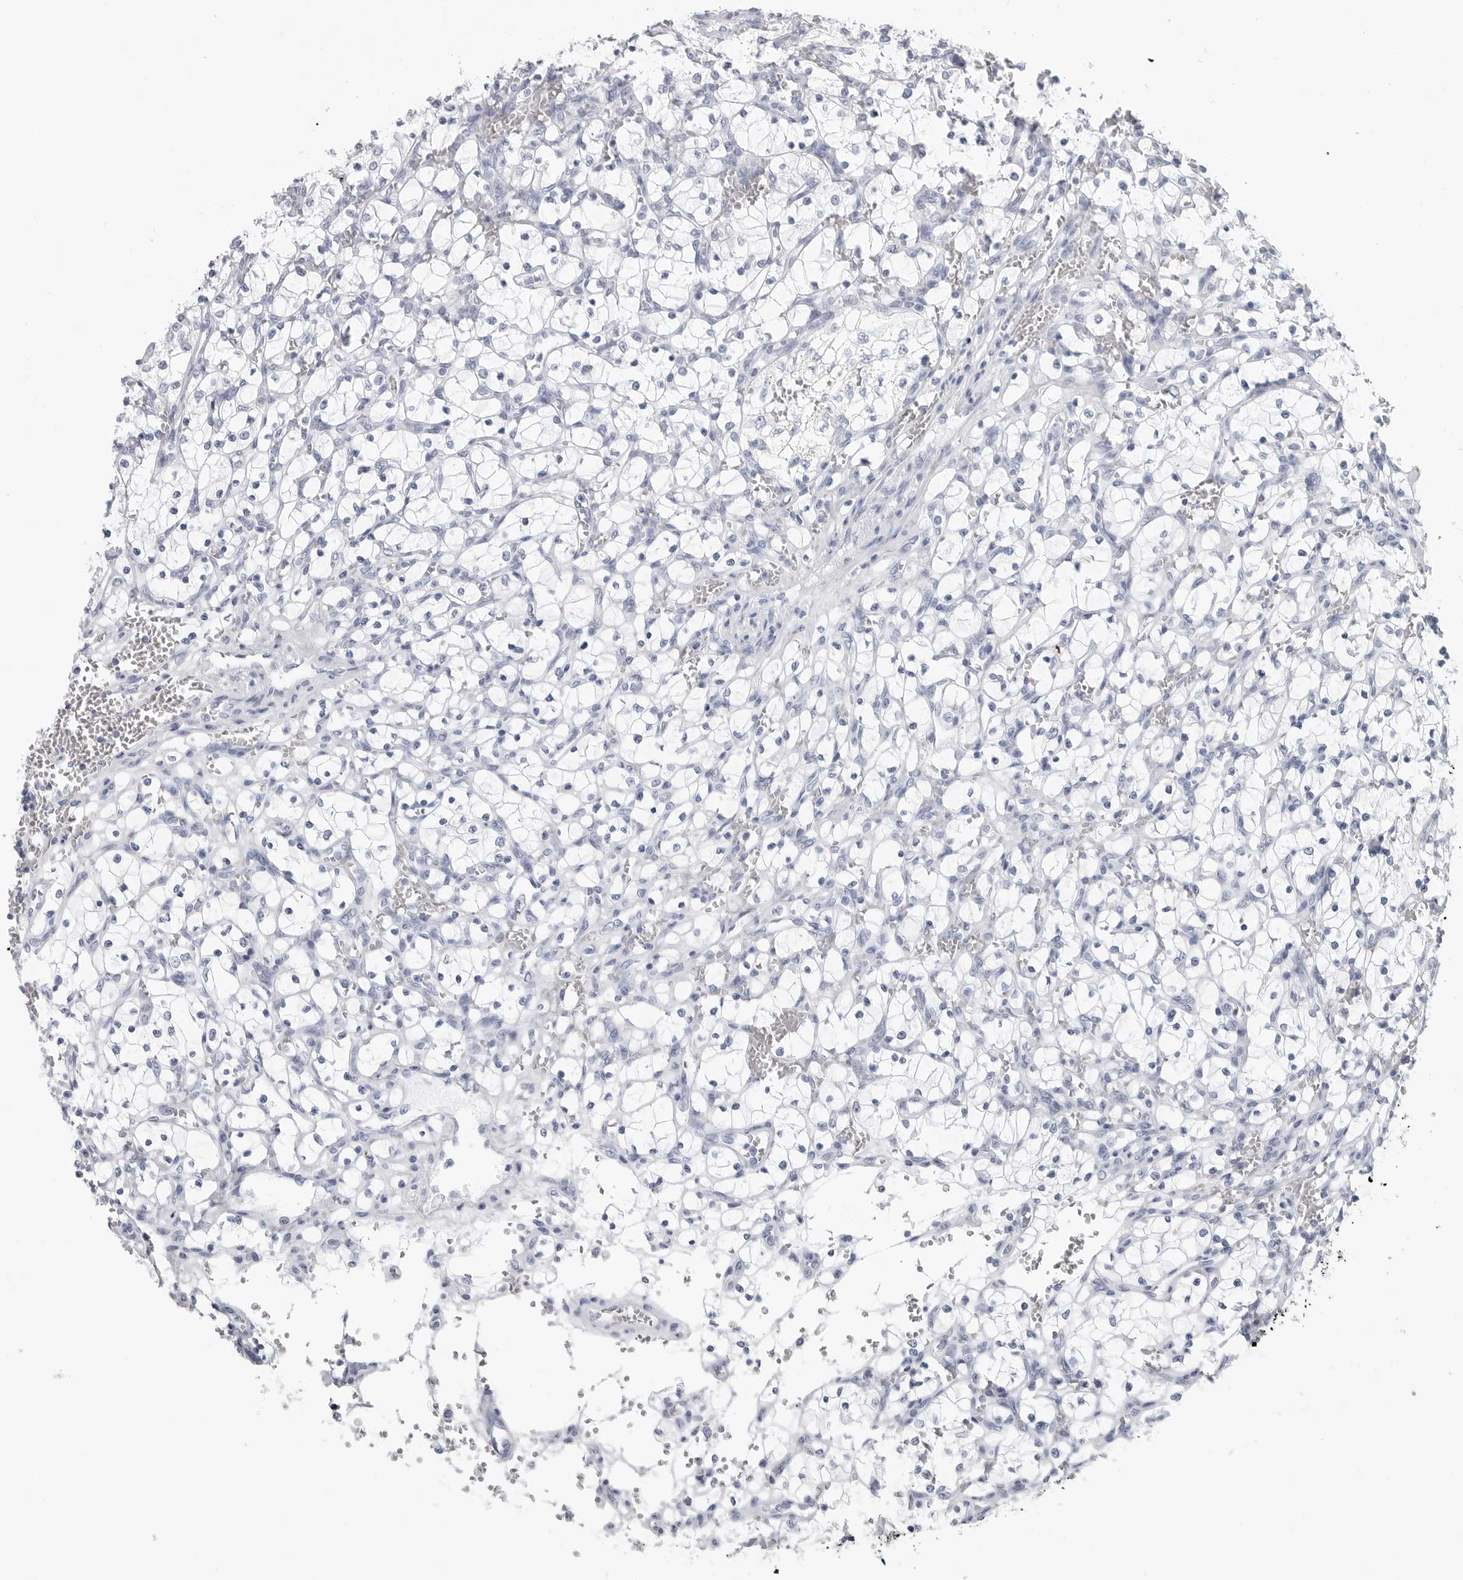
{"staining": {"intensity": "negative", "quantity": "none", "location": "none"}, "tissue": "renal cancer", "cell_type": "Tumor cells", "image_type": "cancer", "snomed": [{"axis": "morphology", "description": "Adenocarcinoma, NOS"}, {"axis": "topography", "description": "Kidney"}], "caption": "IHC image of neoplastic tissue: human renal cancer stained with DAB (3,3'-diaminobenzidine) demonstrates no significant protein positivity in tumor cells. Brightfield microscopy of IHC stained with DAB (3,3'-diaminobenzidine) (brown) and hematoxylin (blue), captured at high magnification.", "gene": "CSH1", "patient": {"sex": "female", "age": 69}}